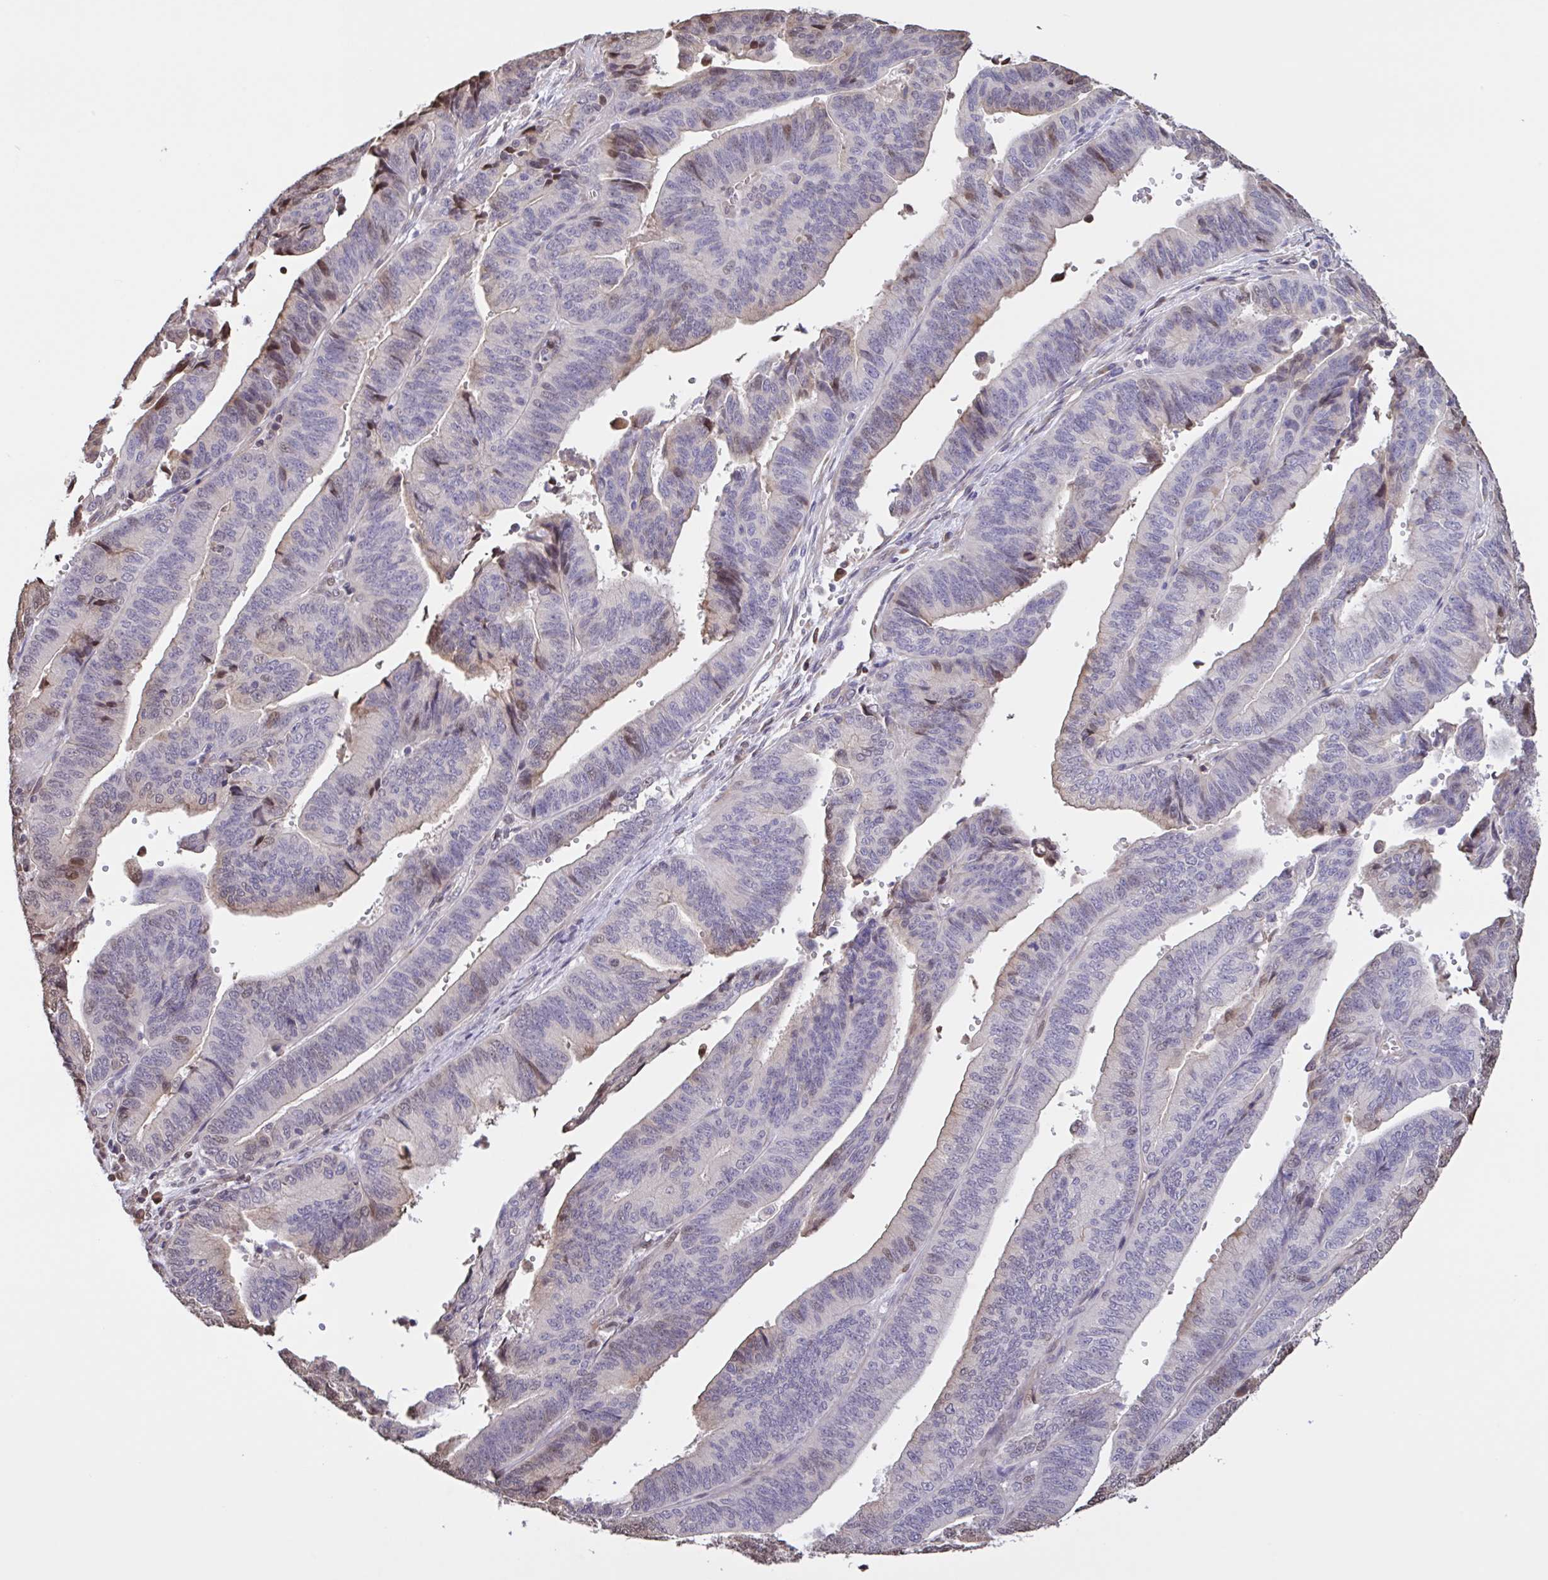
{"staining": {"intensity": "negative", "quantity": "none", "location": "none"}, "tissue": "endometrial cancer", "cell_type": "Tumor cells", "image_type": "cancer", "snomed": [{"axis": "morphology", "description": "Adenocarcinoma, NOS"}, {"axis": "topography", "description": "Endometrium"}], "caption": "Immunohistochemical staining of human endometrial cancer displays no significant expression in tumor cells.", "gene": "MRGPRX2", "patient": {"sex": "female", "age": 65}}